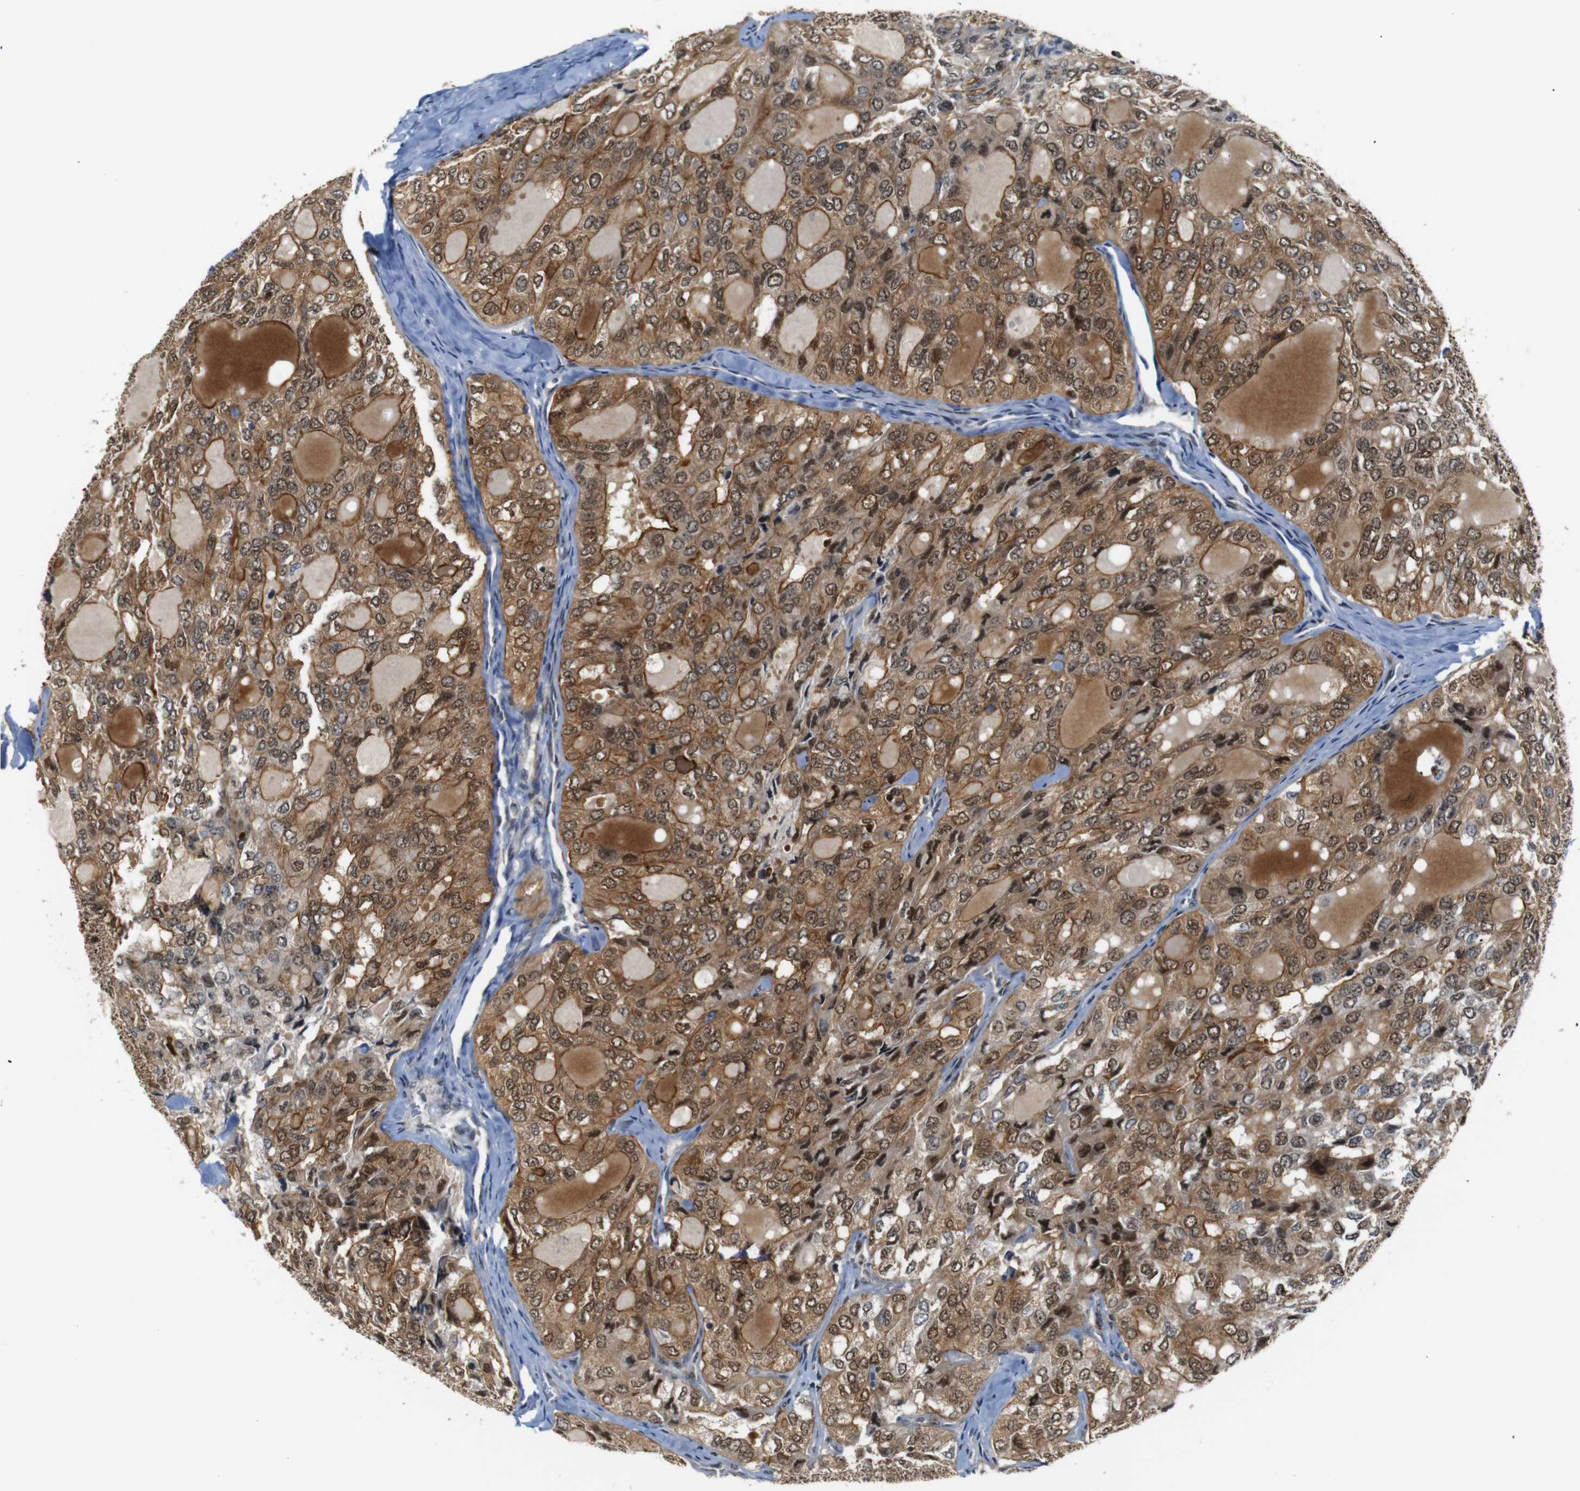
{"staining": {"intensity": "moderate", "quantity": ">75%", "location": "cytoplasmic/membranous,nuclear"}, "tissue": "thyroid cancer", "cell_type": "Tumor cells", "image_type": "cancer", "snomed": [{"axis": "morphology", "description": "Follicular adenoma carcinoma, NOS"}, {"axis": "topography", "description": "Thyroid gland"}], "caption": "This is an image of immunohistochemistry staining of thyroid cancer (follicular adenoma carcinoma), which shows moderate expression in the cytoplasmic/membranous and nuclear of tumor cells.", "gene": "PARN", "patient": {"sex": "male", "age": 75}}